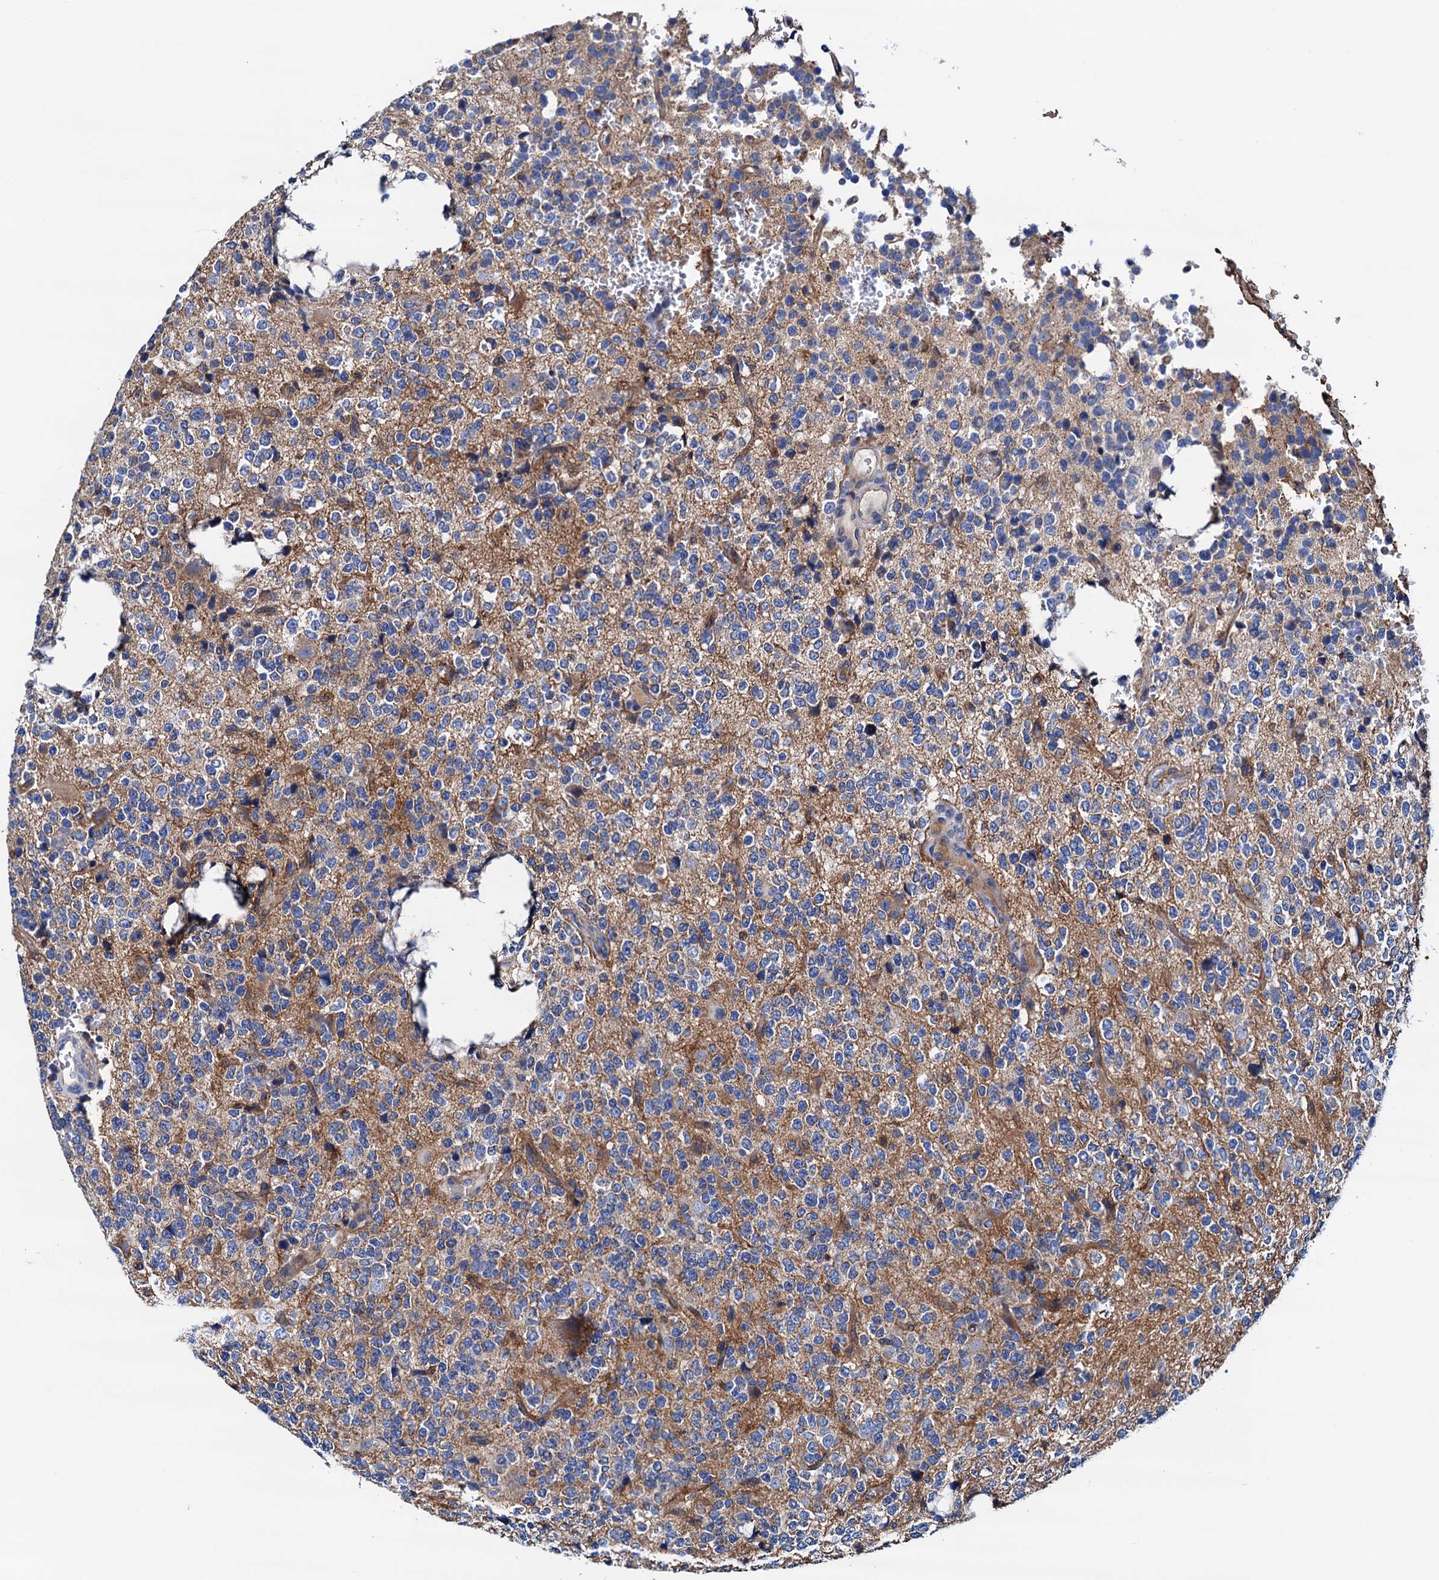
{"staining": {"intensity": "negative", "quantity": "none", "location": "none"}, "tissue": "glioma", "cell_type": "Tumor cells", "image_type": "cancer", "snomed": [{"axis": "morphology", "description": "Glioma, malignant, High grade"}, {"axis": "topography", "description": "Brain"}], "caption": "DAB (3,3'-diaminobenzidine) immunohistochemical staining of human glioma shows no significant positivity in tumor cells. (DAB immunohistochemistry visualized using brightfield microscopy, high magnification).", "gene": "RASSF9", "patient": {"sex": "female", "age": 62}}